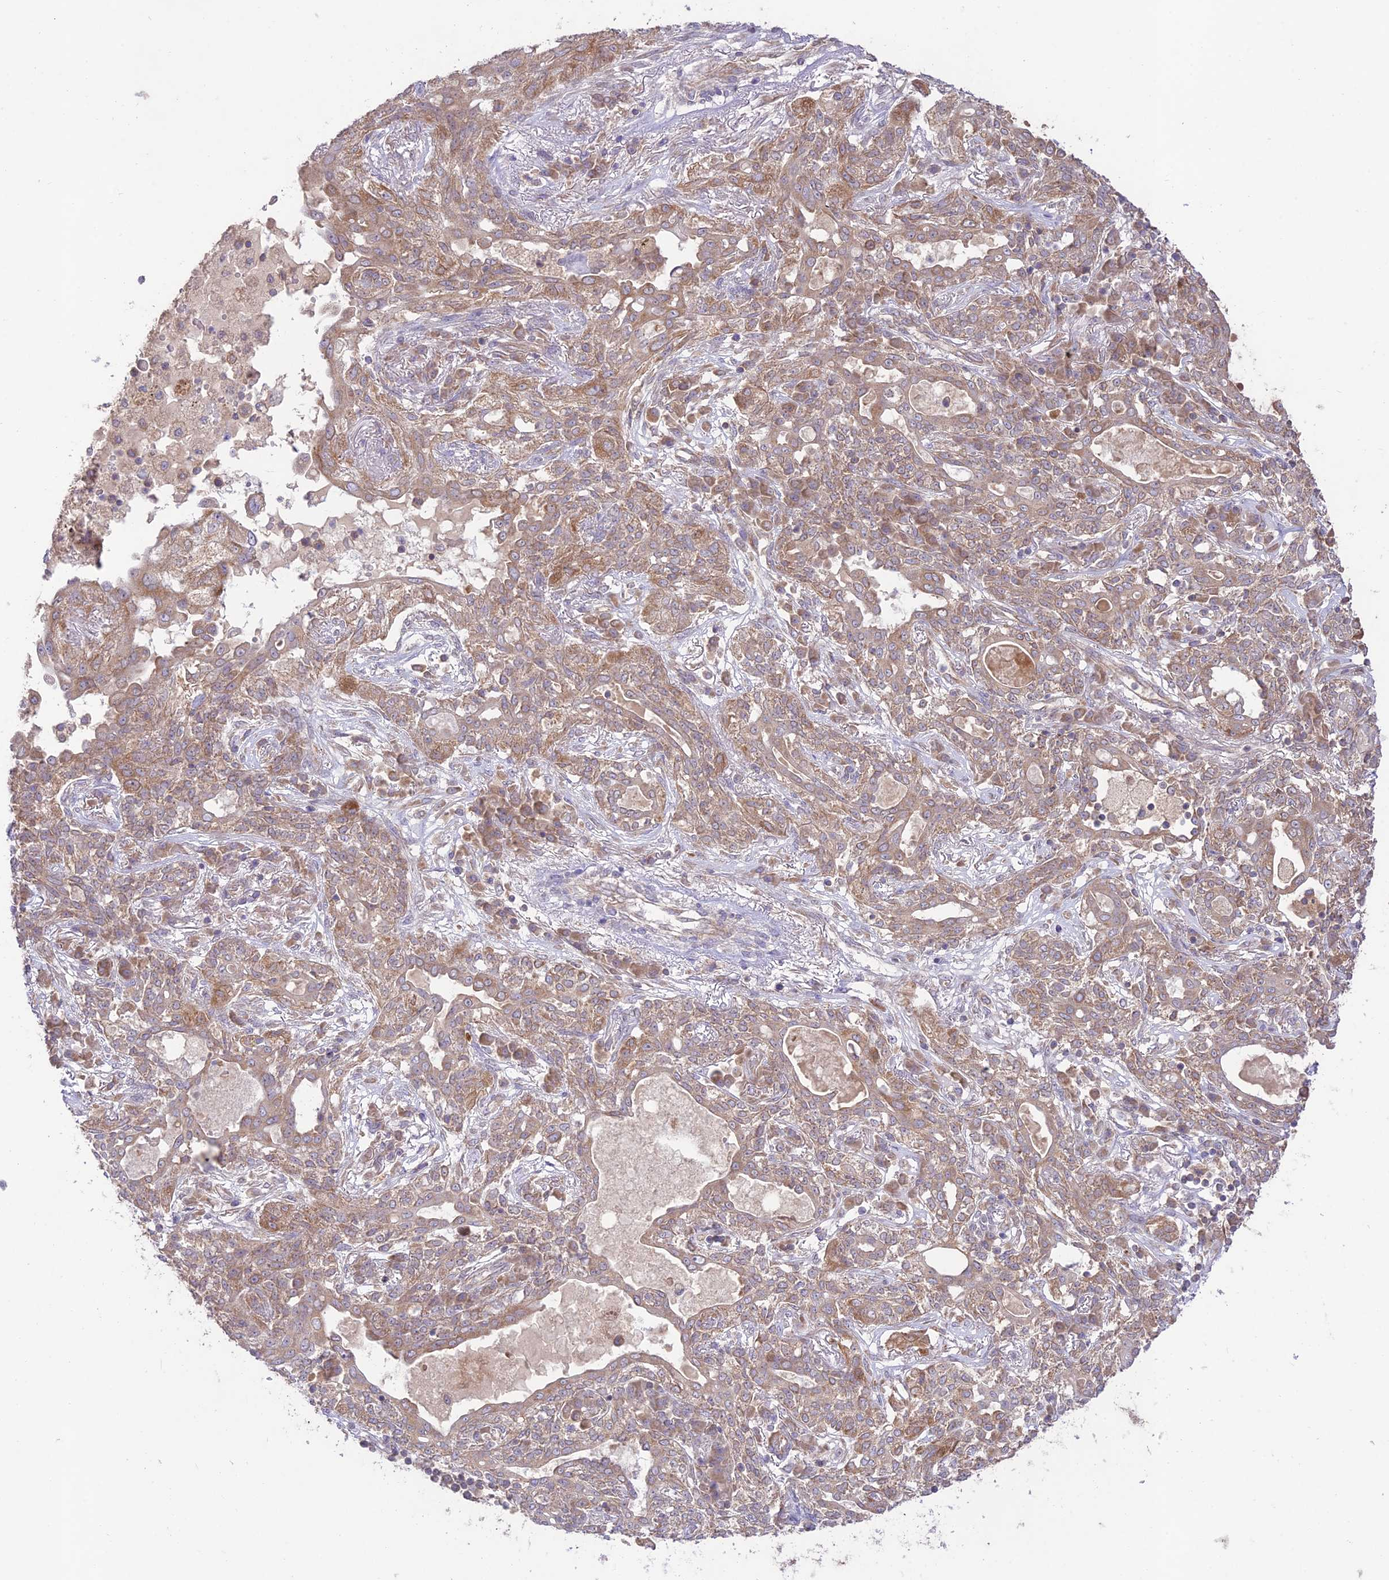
{"staining": {"intensity": "moderate", "quantity": ">75%", "location": "cytoplasmic/membranous"}, "tissue": "lung cancer", "cell_type": "Tumor cells", "image_type": "cancer", "snomed": [{"axis": "morphology", "description": "Squamous cell carcinoma, NOS"}, {"axis": "topography", "description": "Lung"}], "caption": "IHC of lung cancer demonstrates medium levels of moderate cytoplasmic/membranous staining in approximately >75% of tumor cells.", "gene": "TMEM259", "patient": {"sex": "female", "age": 70}}